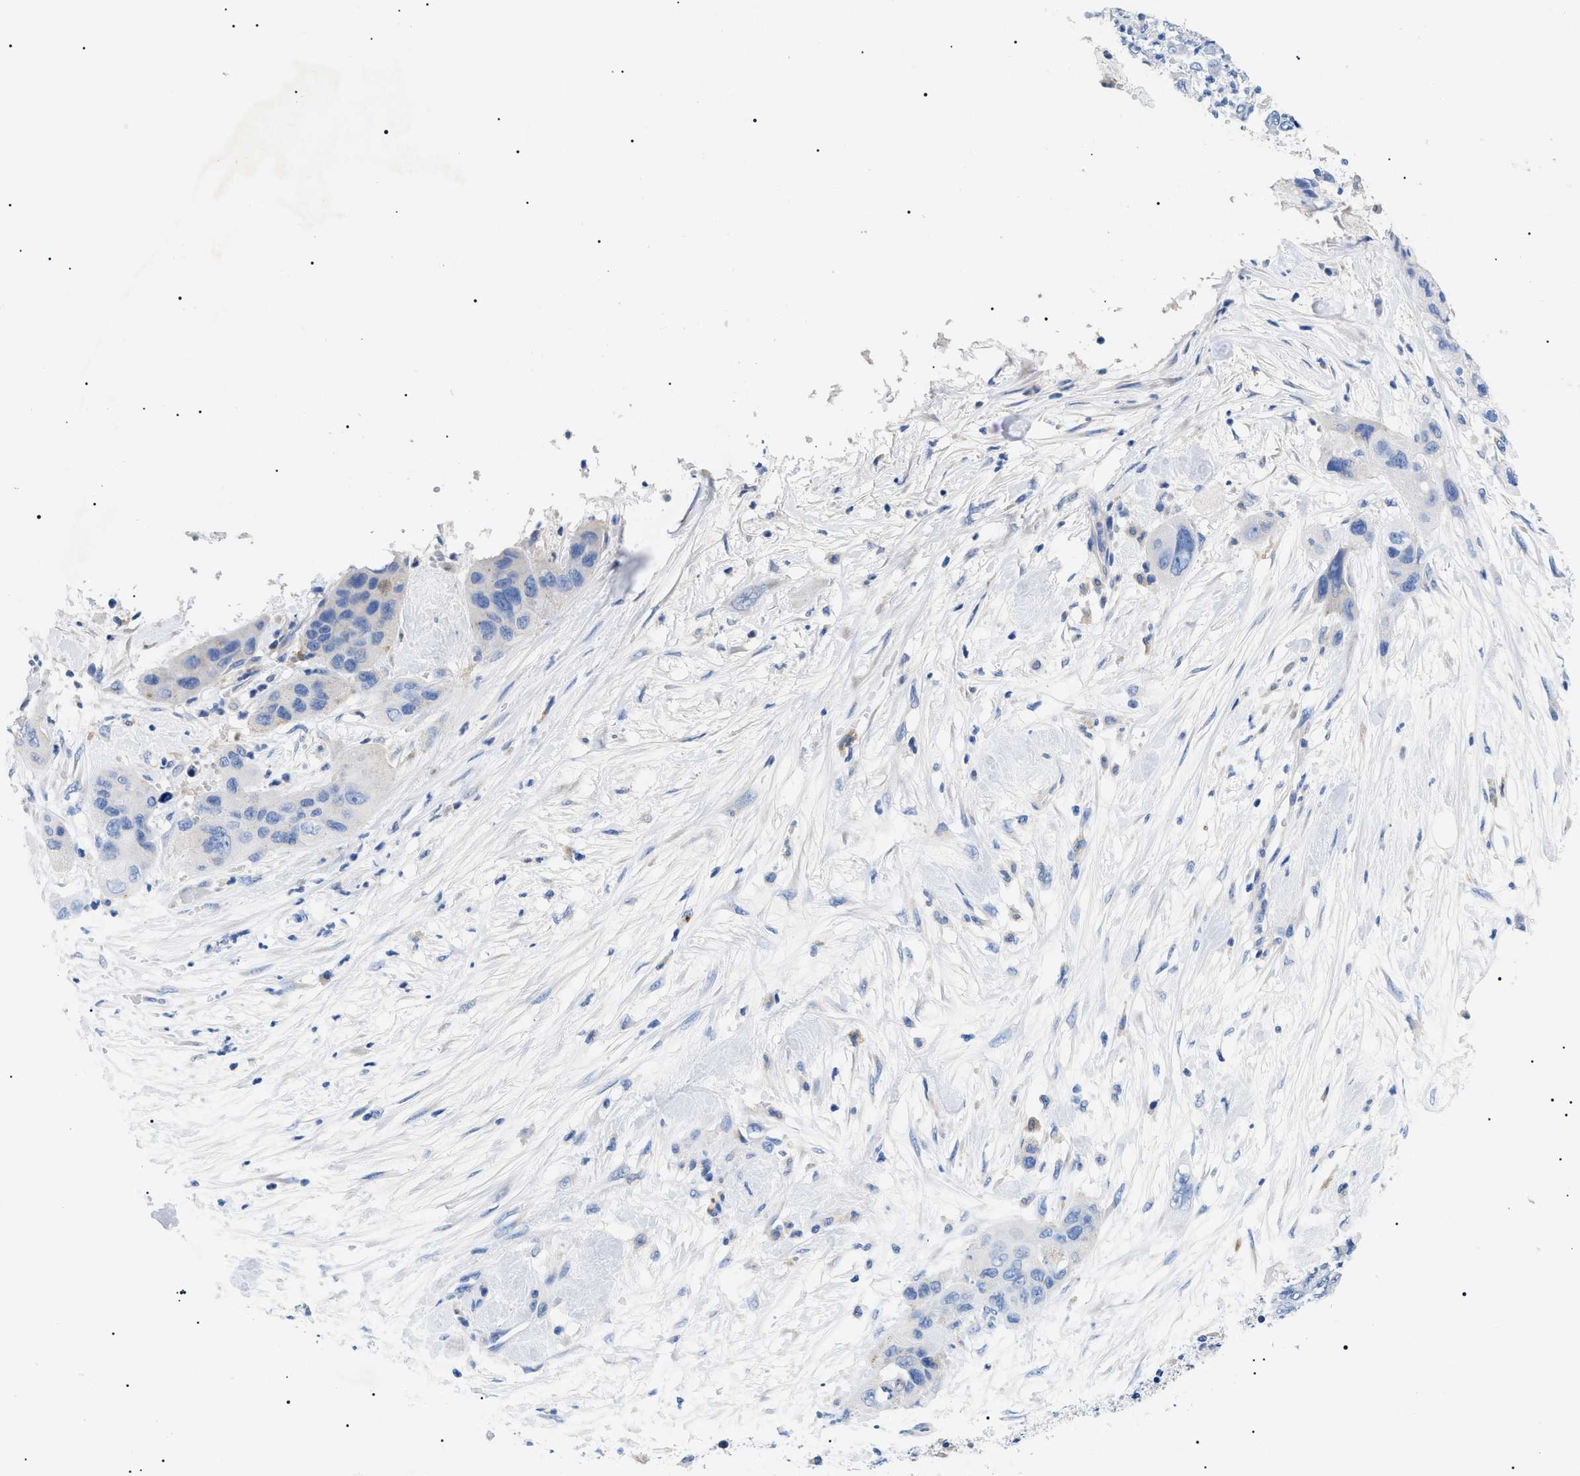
{"staining": {"intensity": "negative", "quantity": "none", "location": "none"}, "tissue": "pancreatic cancer", "cell_type": "Tumor cells", "image_type": "cancer", "snomed": [{"axis": "morphology", "description": "Adenocarcinoma, NOS"}, {"axis": "topography", "description": "Pancreas"}], "caption": "DAB immunohistochemical staining of human pancreatic cancer shows no significant positivity in tumor cells.", "gene": "ACKR1", "patient": {"sex": "female", "age": 71}}